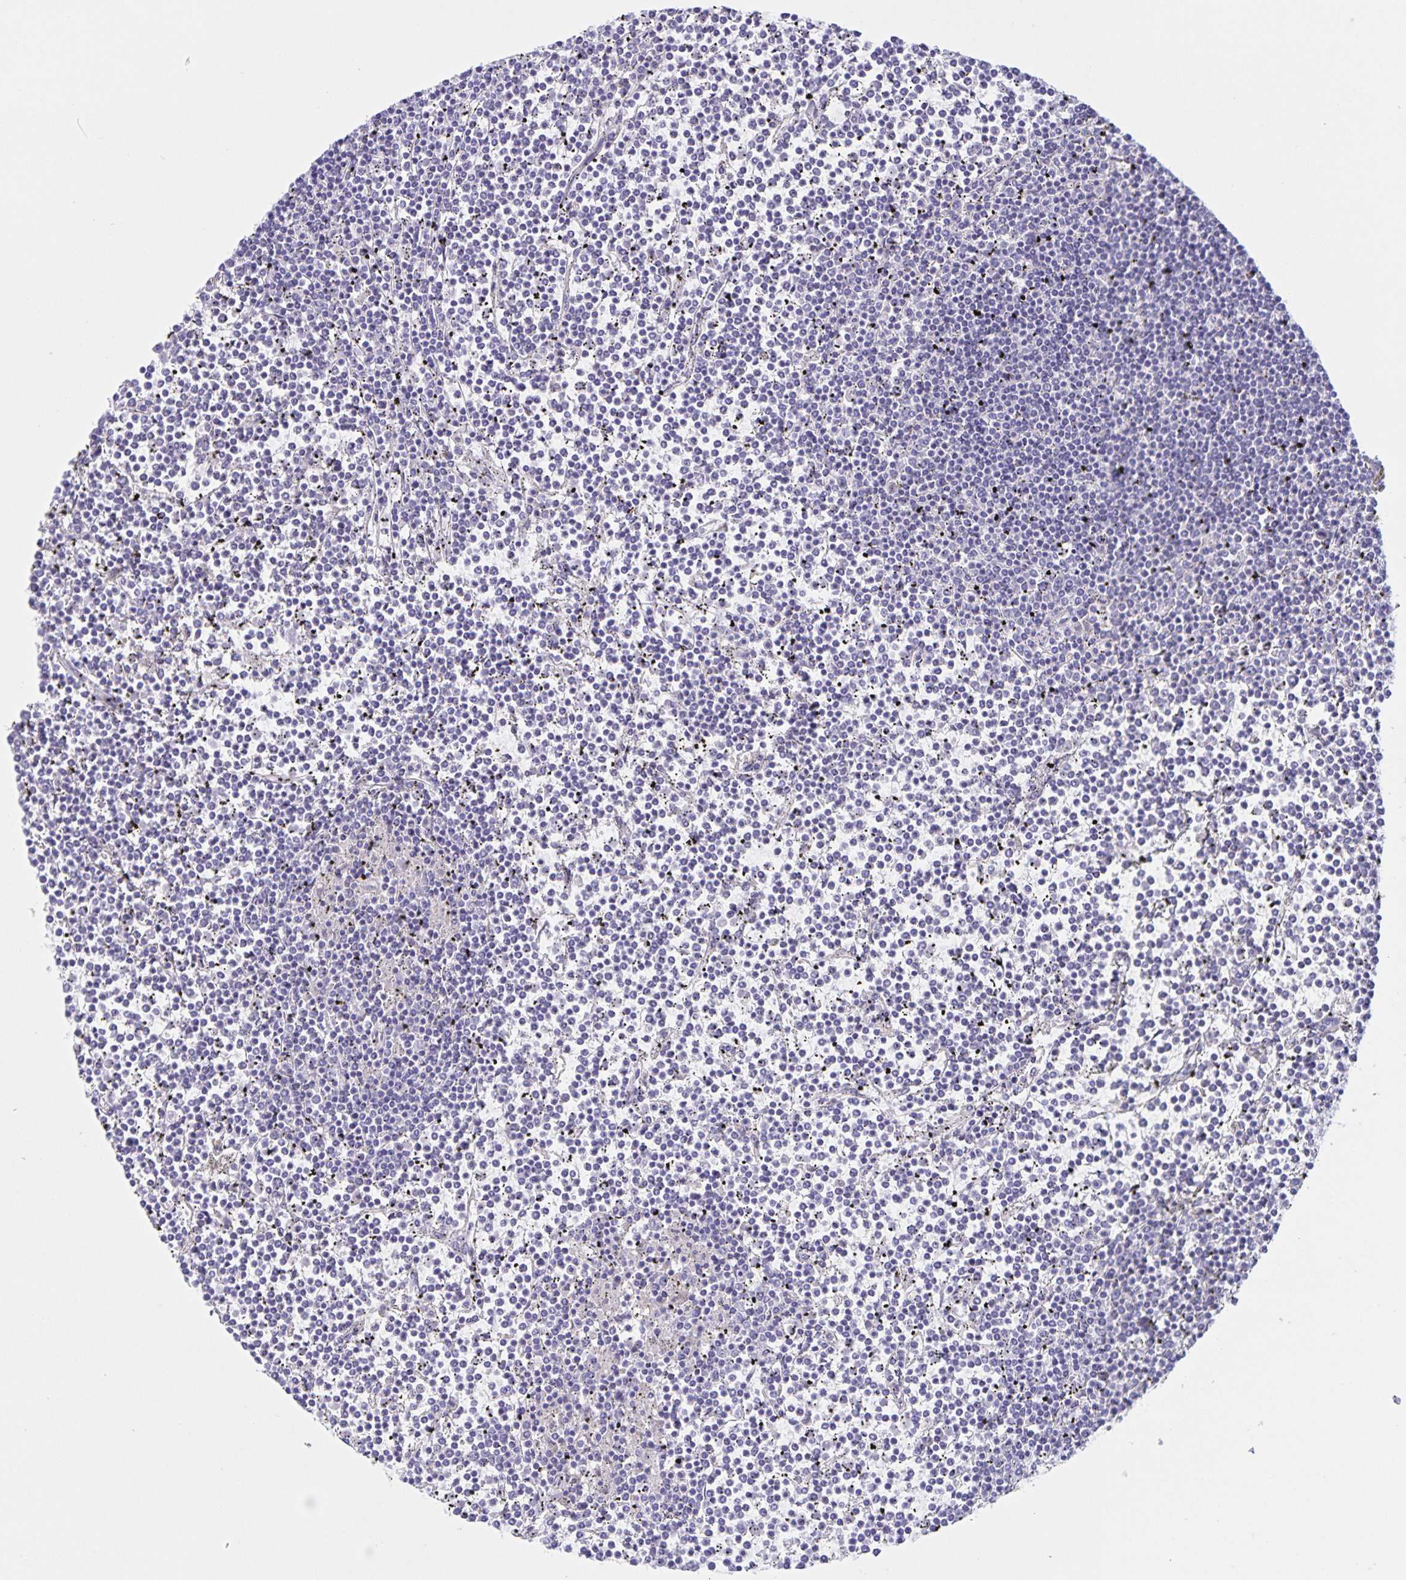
{"staining": {"intensity": "negative", "quantity": "none", "location": "none"}, "tissue": "lymphoma", "cell_type": "Tumor cells", "image_type": "cancer", "snomed": [{"axis": "morphology", "description": "Malignant lymphoma, non-Hodgkin's type, Low grade"}, {"axis": "topography", "description": "Spleen"}], "caption": "Immunohistochemistry (IHC) histopathology image of neoplastic tissue: low-grade malignant lymphoma, non-Hodgkin's type stained with DAB (3,3'-diaminobenzidine) exhibits no significant protein expression in tumor cells. (Brightfield microscopy of DAB (3,3'-diaminobenzidine) immunohistochemistry at high magnification).", "gene": "DMGDH", "patient": {"sex": "female", "age": 19}}